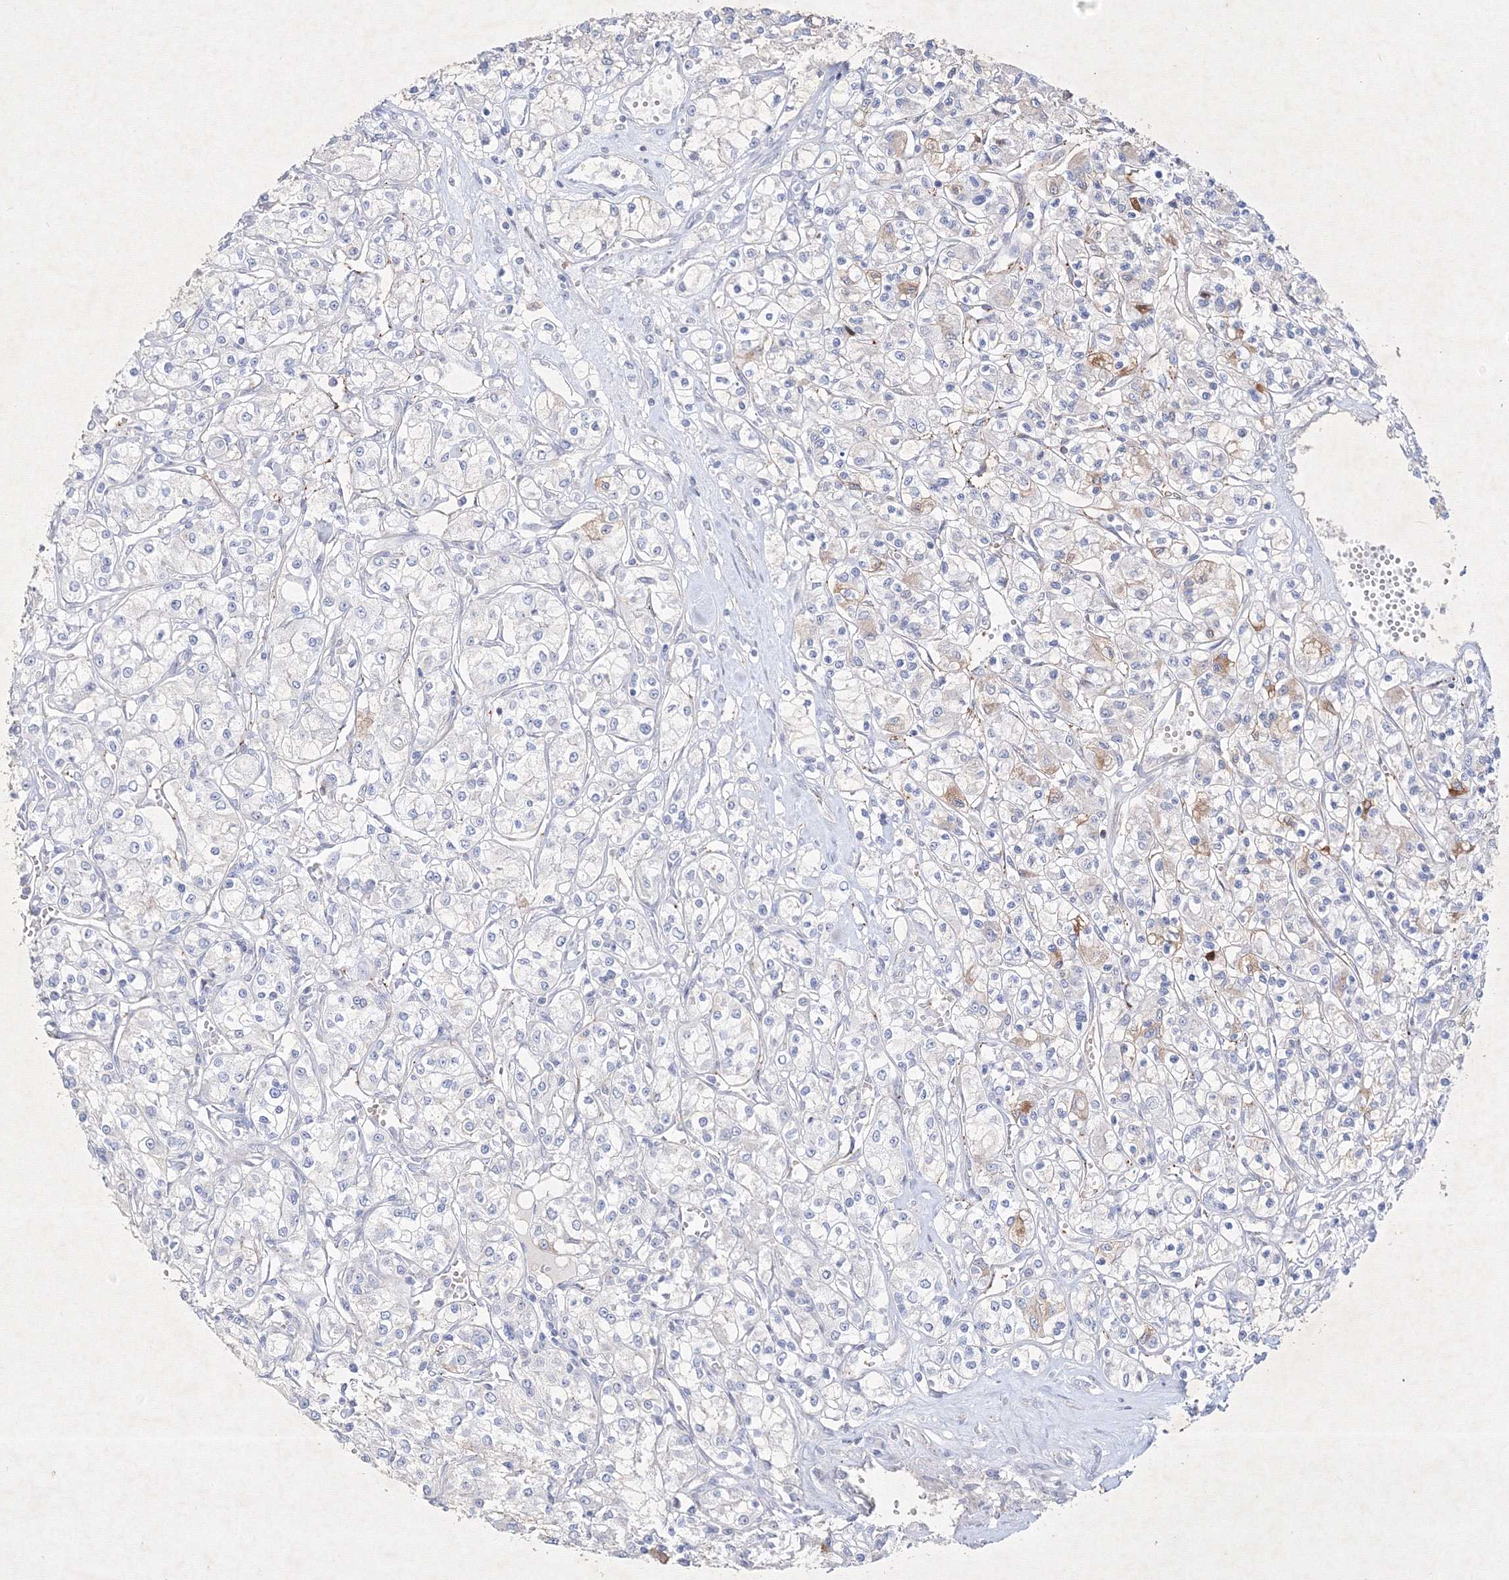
{"staining": {"intensity": "weak", "quantity": "<25%", "location": "cytoplasmic/membranous"}, "tissue": "renal cancer", "cell_type": "Tumor cells", "image_type": "cancer", "snomed": [{"axis": "morphology", "description": "Adenocarcinoma, NOS"}, {"axis": "topography", "description": "Kidney"}], "caption": "The immunohistochemistry (IHC) histopathology image has no significant staining in tumor cells of renal cancer (adenocarcinoma) tissue.", "gene": "CXXC4", "patient": {"sex": "female", "age": 59}}